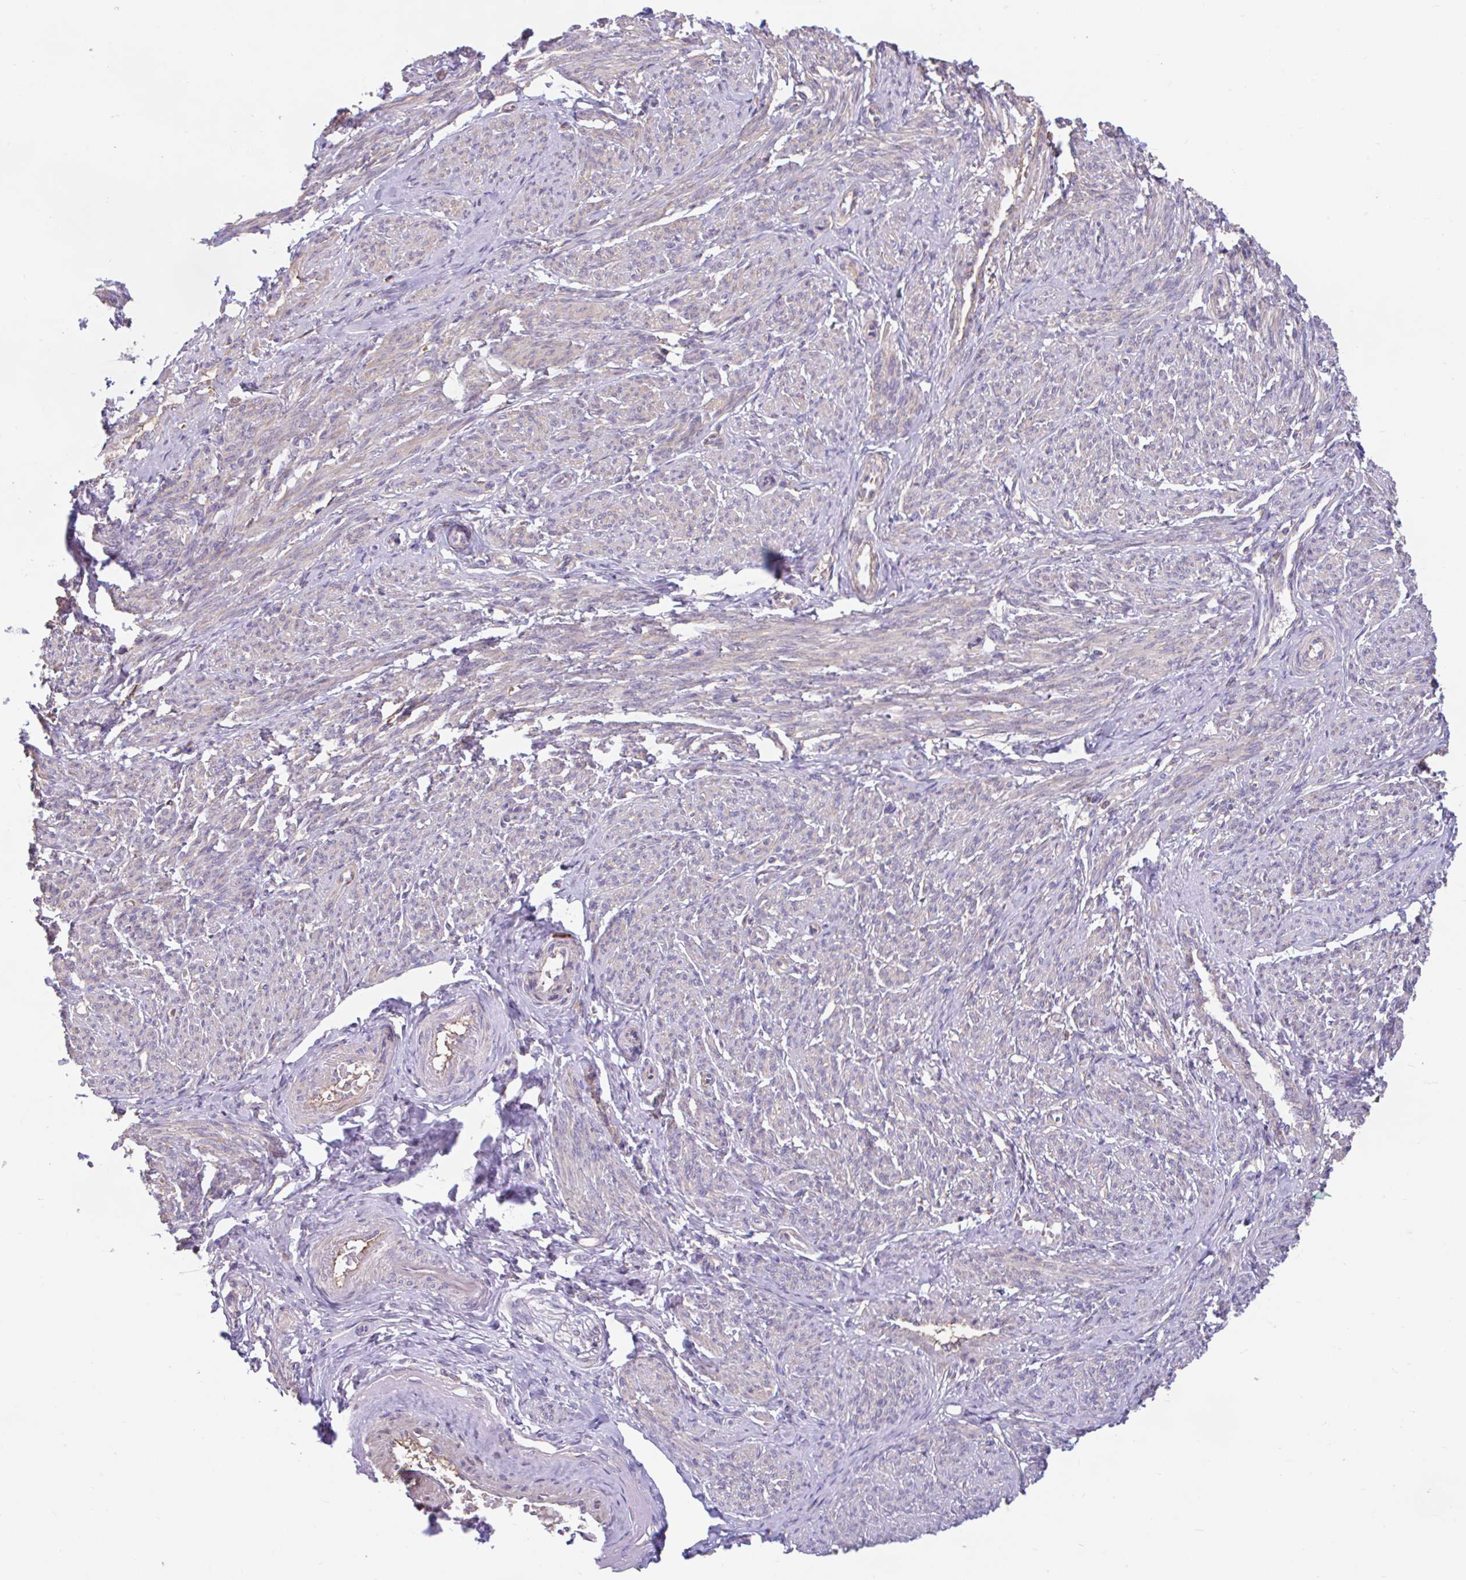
{"staining": {"intensity": "weak", "quantity": ">75%", "location": "cytoplasmic/membranous"}, "tissue": "smooth muscle", "cell_type": "Smooth muscle cells", "image_type": "normal", "snomed": [{"axis": "morphology", "description": "Normal tissue, NOS"}, {"axis": "topography", "description": "Smooth muscle"}], "caption": "Immunohistochemistry (DAB (3,3'-diaminobenzidine)) staining of unremarkable smooth muscle reveals weak cytoplasmic/membranous protein staining in approximately >75% of smooth muscle cells.", "gene": "RALBP1", "patient": {"sex": "female", "age": 65}}